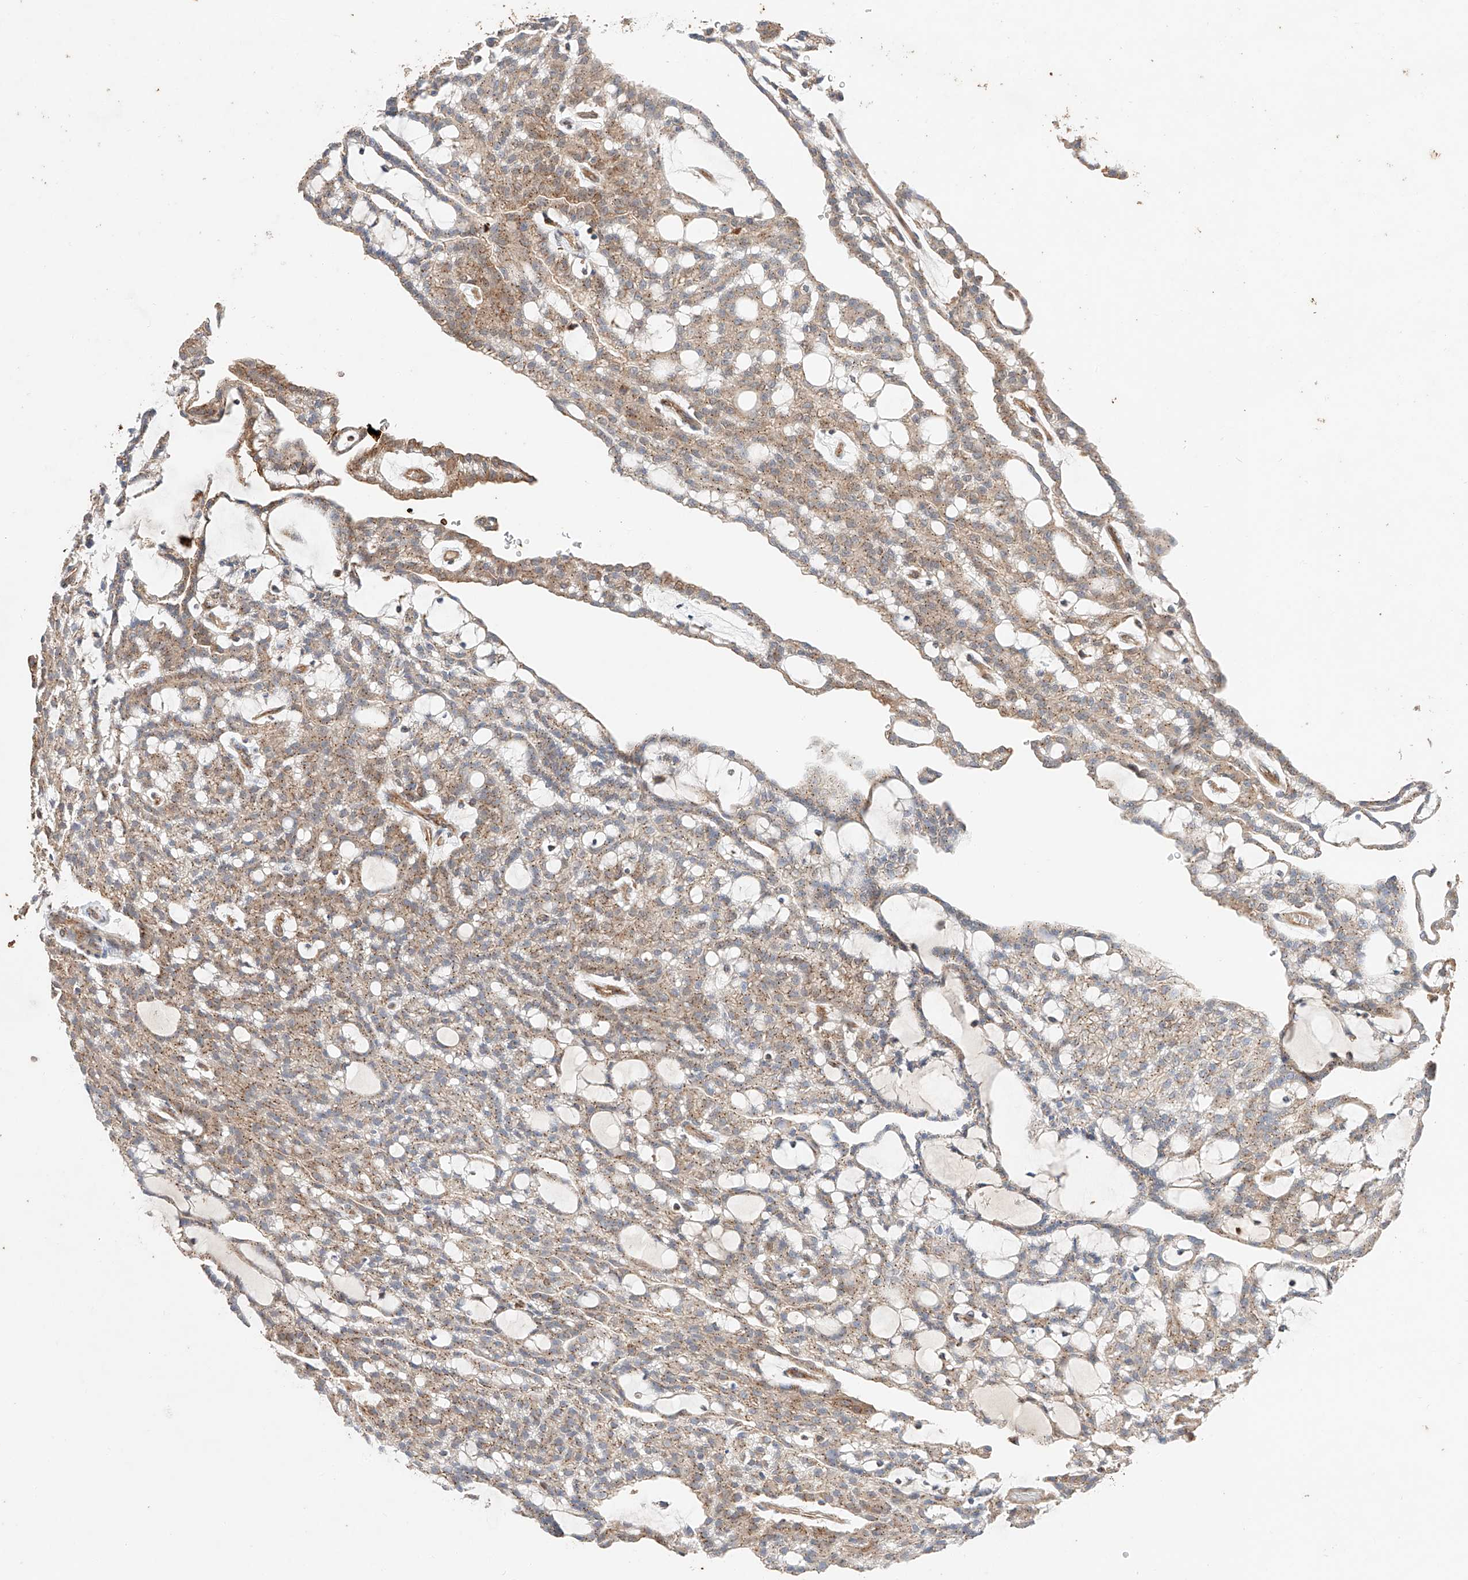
{"staining": {"intensity": "moderate", "quantity": ">75%", "location": "cytoplasmic/membranous"}, "tissue": "renal cancer", "cell_type": "Tumor cells", "image_type": "cancer", "snomed": [{"axis": "morphology", "description": "Adenocarcinoma, NOS"}, {"axis": "topography", "description": "Kidney"}], "caption": "The photomicrograph displays a brown stain indicating the presence of a protein in the cytoplasmic/membranous of tumor cells in renal cancer (adenocarcinoma). The staining was performed using DAB, with brown indicating positive protein expression. Nuclei are stained blue with hematoxylin.", "gene": "MOSPD1", "patient": {"sex": "male", "age": 63}}